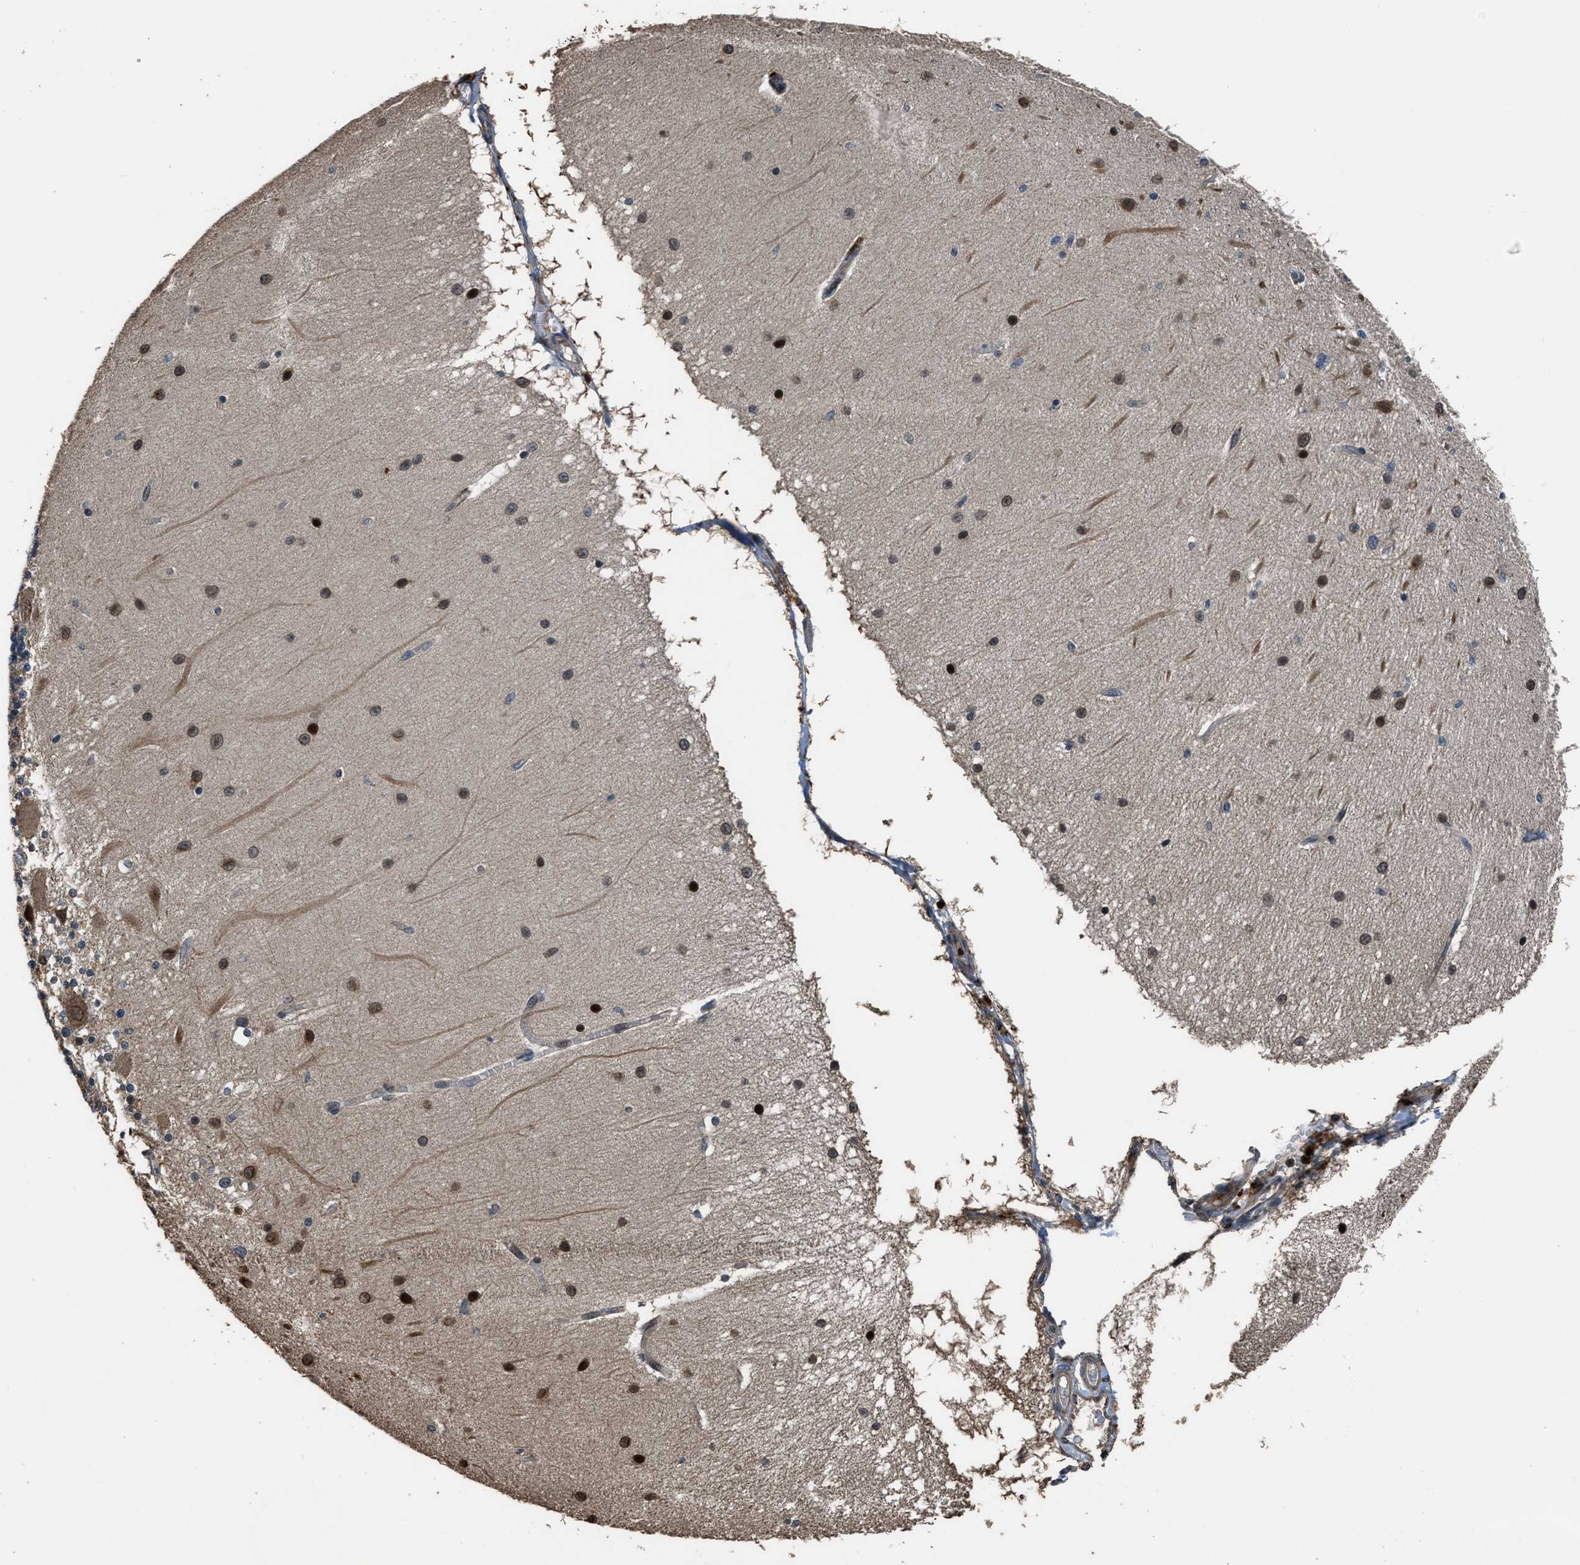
{"staining": {"intensity": "moderate", "quantity": "25%-75%", "location": "cytoplasmic/membranous,nuclear"}, "tissue": "cerebellum", "cell_type": "Cells in granular layer", "image_type": "normal", "snomed": [{"axis": "morphology", "description": "Normal tissue, NOS"}, {"axis": "topography", "description": "Cerebellum"}], "caption": "A high-resolution photomicrograph shows immunohistochemistry (IHC) staining of unremarkable cerebellum, which shows moderate cytoplasmic/membranous,nuclear staining in approximately 25%-75% of cells in granular layer.", "gene": "CTBS", "patient": {"sex": "female", "age": 54}}